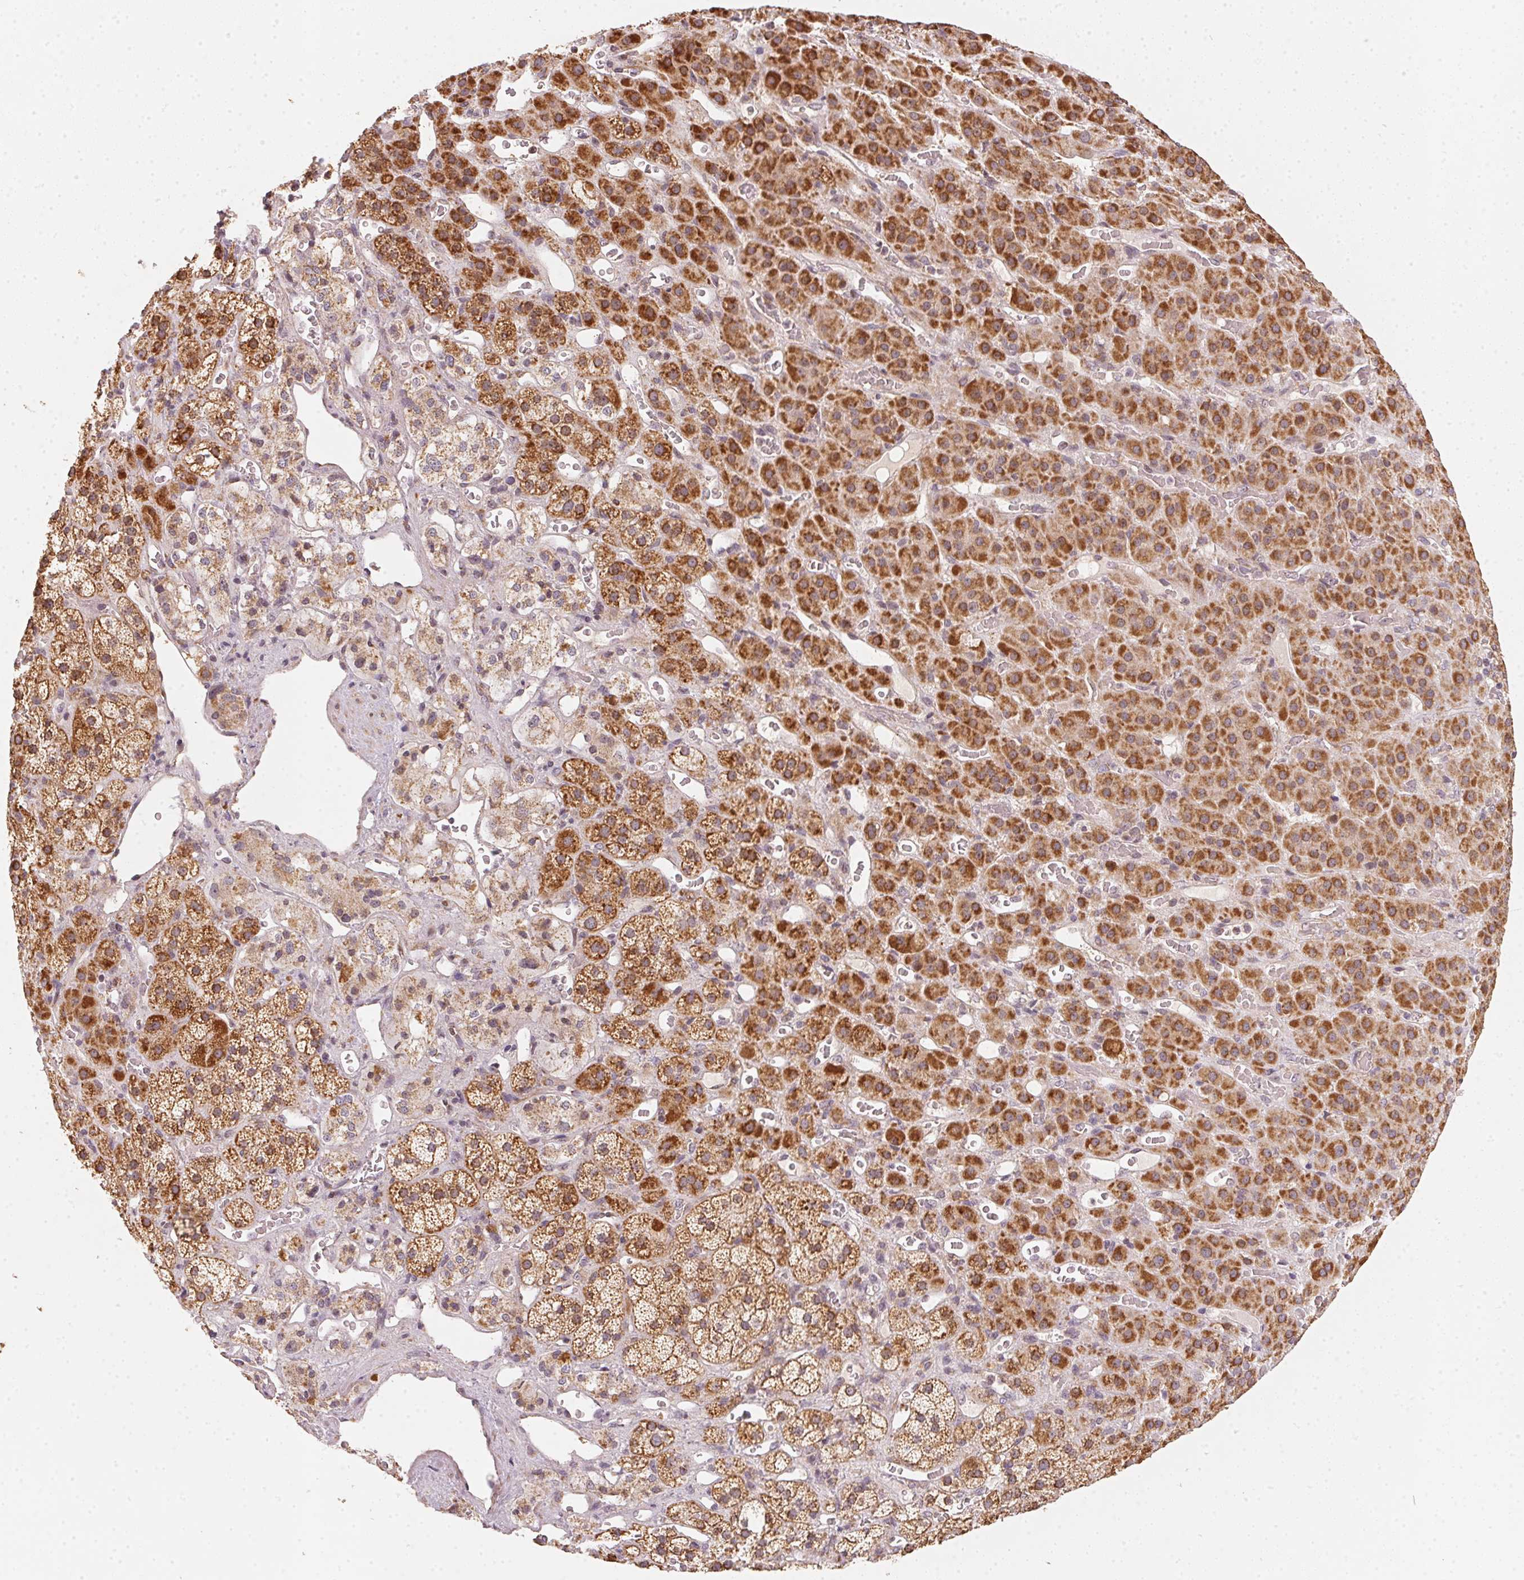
{"staining": {"intensity": "strong", "quantity": "25%-75%", "location": "cytoplasmic/membranous"}, "tissue": "adrenal gland", "cell_type": "Glandular cells", "image_type": "normal", "snomed": [{"axis": "morphology", "description": "Normal tissue, NOS"}, {"axis": "topography", "description": "Adrenal gland"}], "caption": "Immunohistochemistry of unremarkable adrenal gland shows high levels of strong cytoplasmic/membranous expression in about 25%-75% of glandular cells.", "gene": "MATCAP1", "patient": {"sex": "male", "age": 57}}